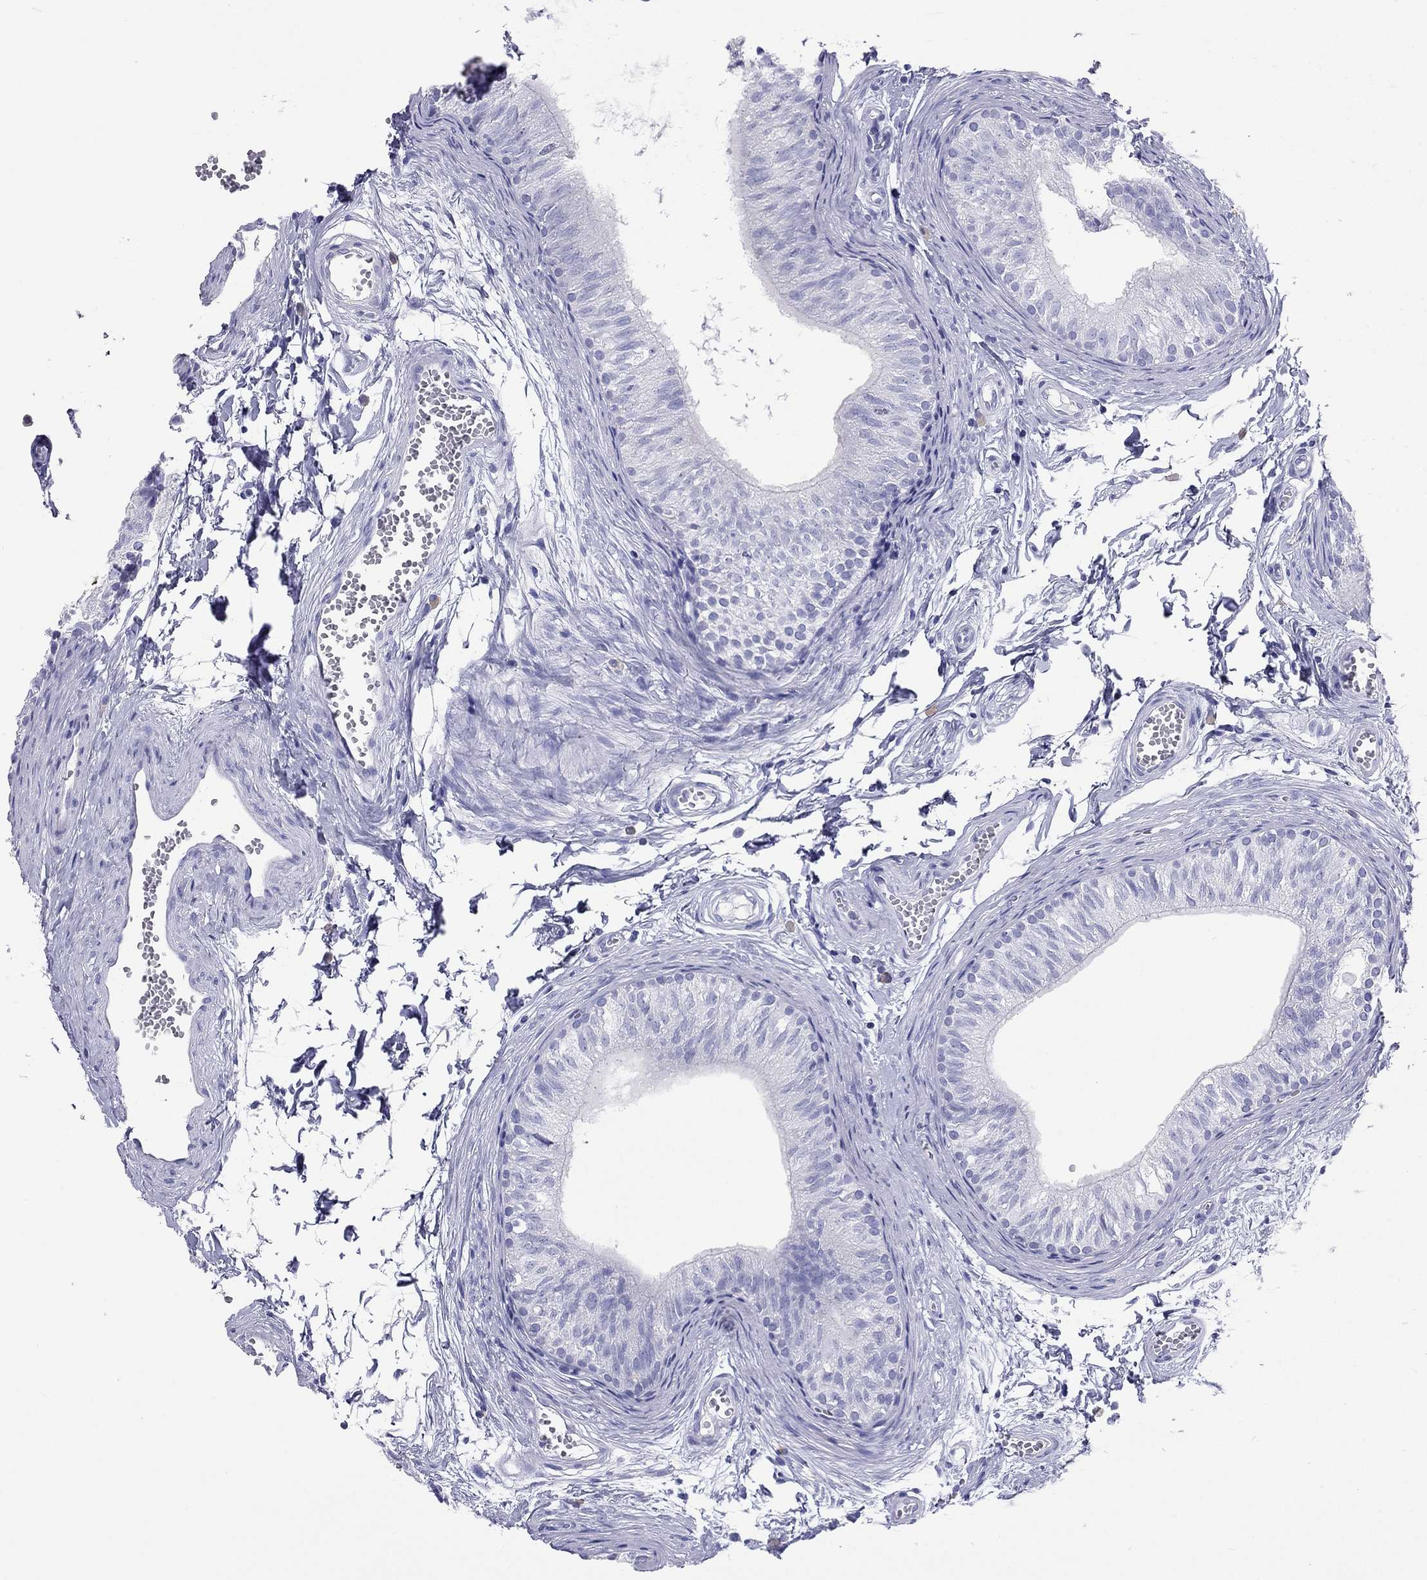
{"staining": {"intensity": "negative", "quantity": "none", "location": "none"}, "tissue": "epididymis", "cell_type": "Glandular cells", "image_type": "normal", "snomed": [{"axis": "morphology", "description": "Normal tissue, NOS"}, {"axis": "topography", "description": "Epididymis"}], "caption": "IHC photomicrograph of unremarkable human epididymis stained for a protein (brown), which reveals no expression in glandular cells.", "gene": "DPY19L2", "patient": {"sex": "male", "age": 22}}